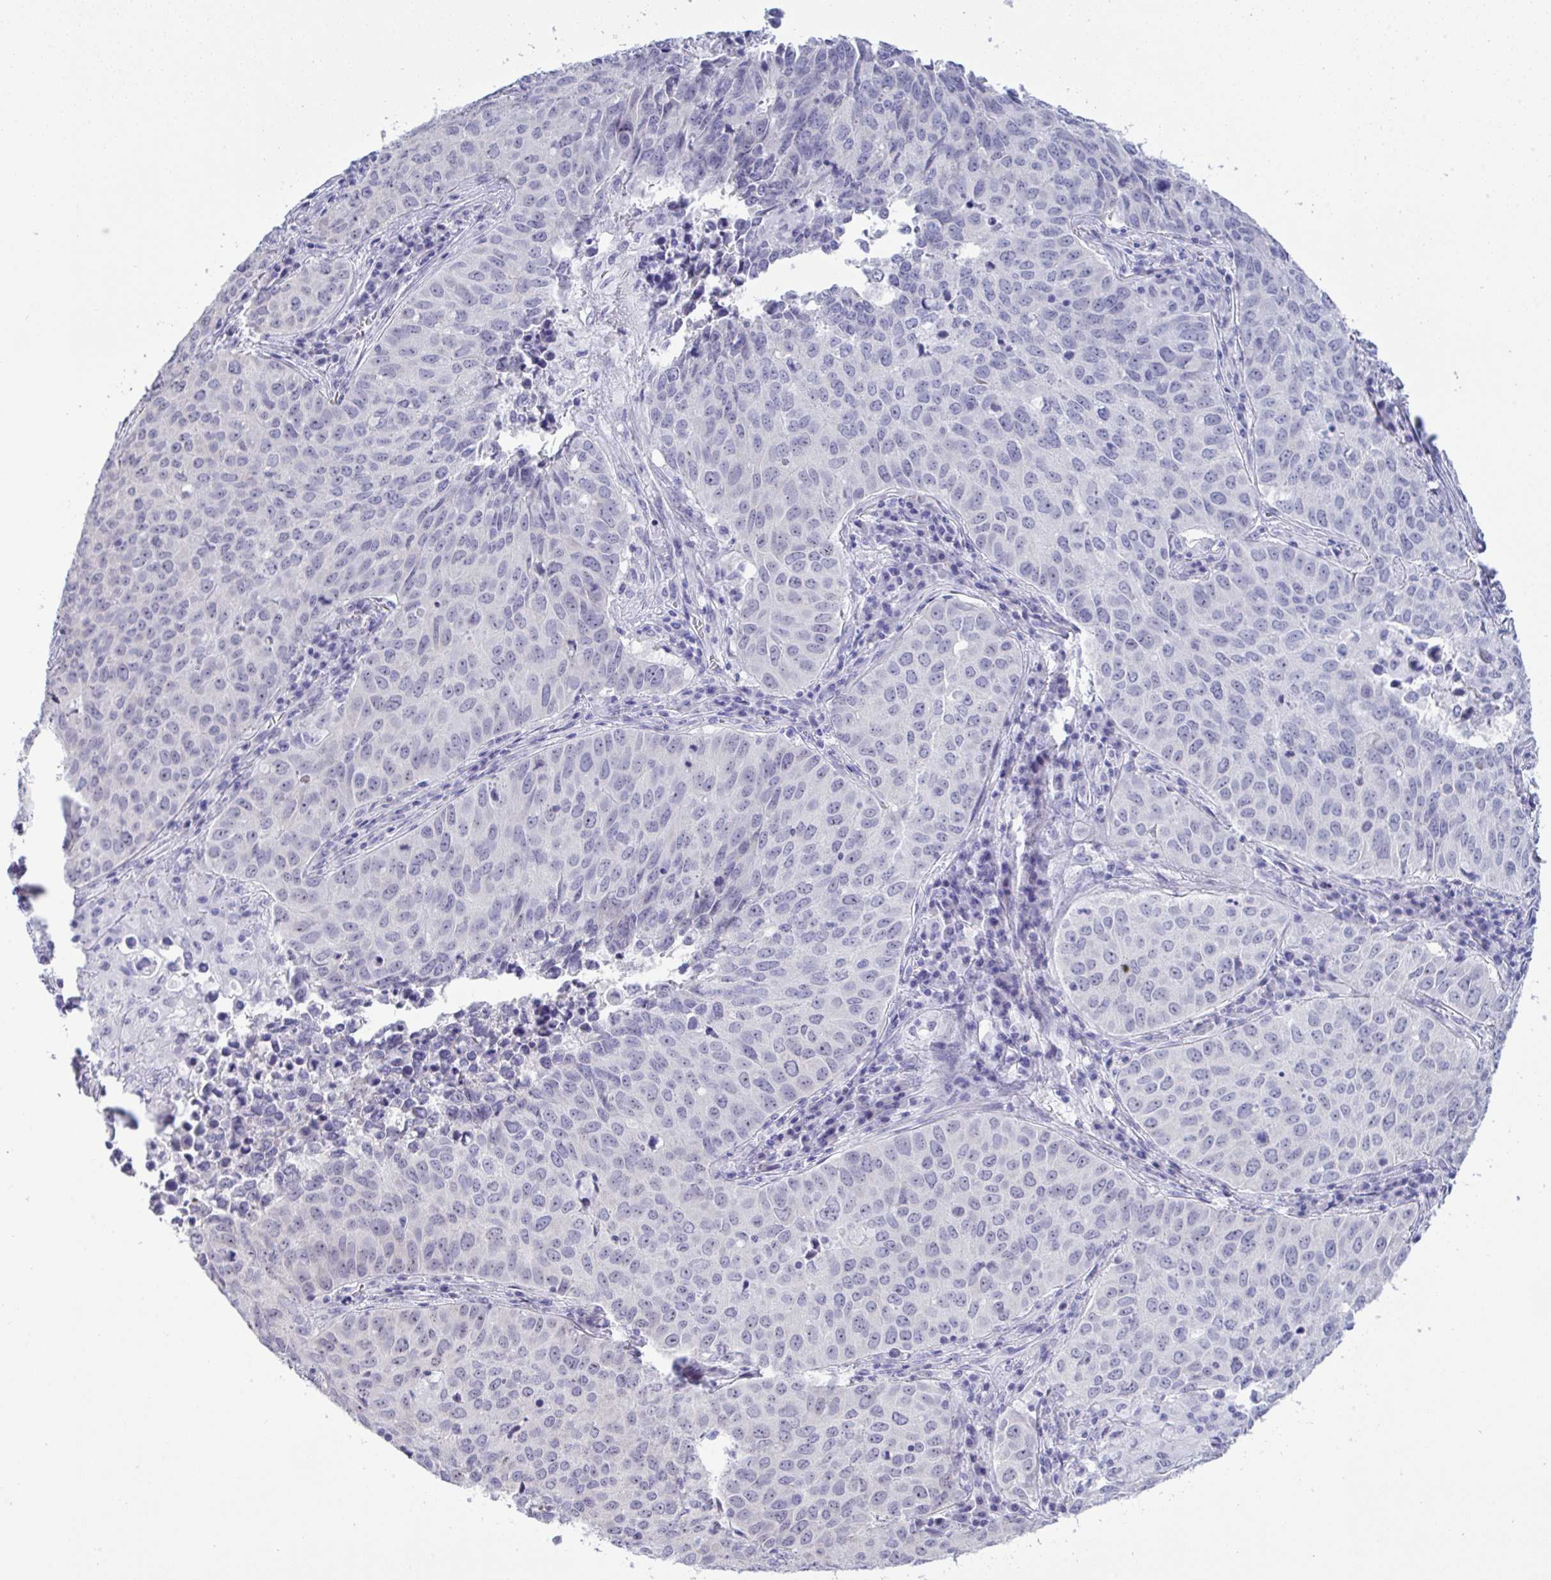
{"staining": {"intensity": "negative", "quantity": "none", "location": "none"}, "tissue": "lung cancer", "cell_type": "Tumor cells", "image_type": "cancer", "snomed": [{"axis": "morphology", "description": "Adenocarcinoma, NOS"}, {"axis": "topography", "description": "Lung"}], "caption": "This photomicrograph is of adenocarcinoma (lung) stained with immunohistochemistry (IHC) to label a protein in brown with the nuclei are counter-stained blue. There is no staining in tumor cells.", "gene": "YBX2", "patient": {"sex": "female", "age": 50}}